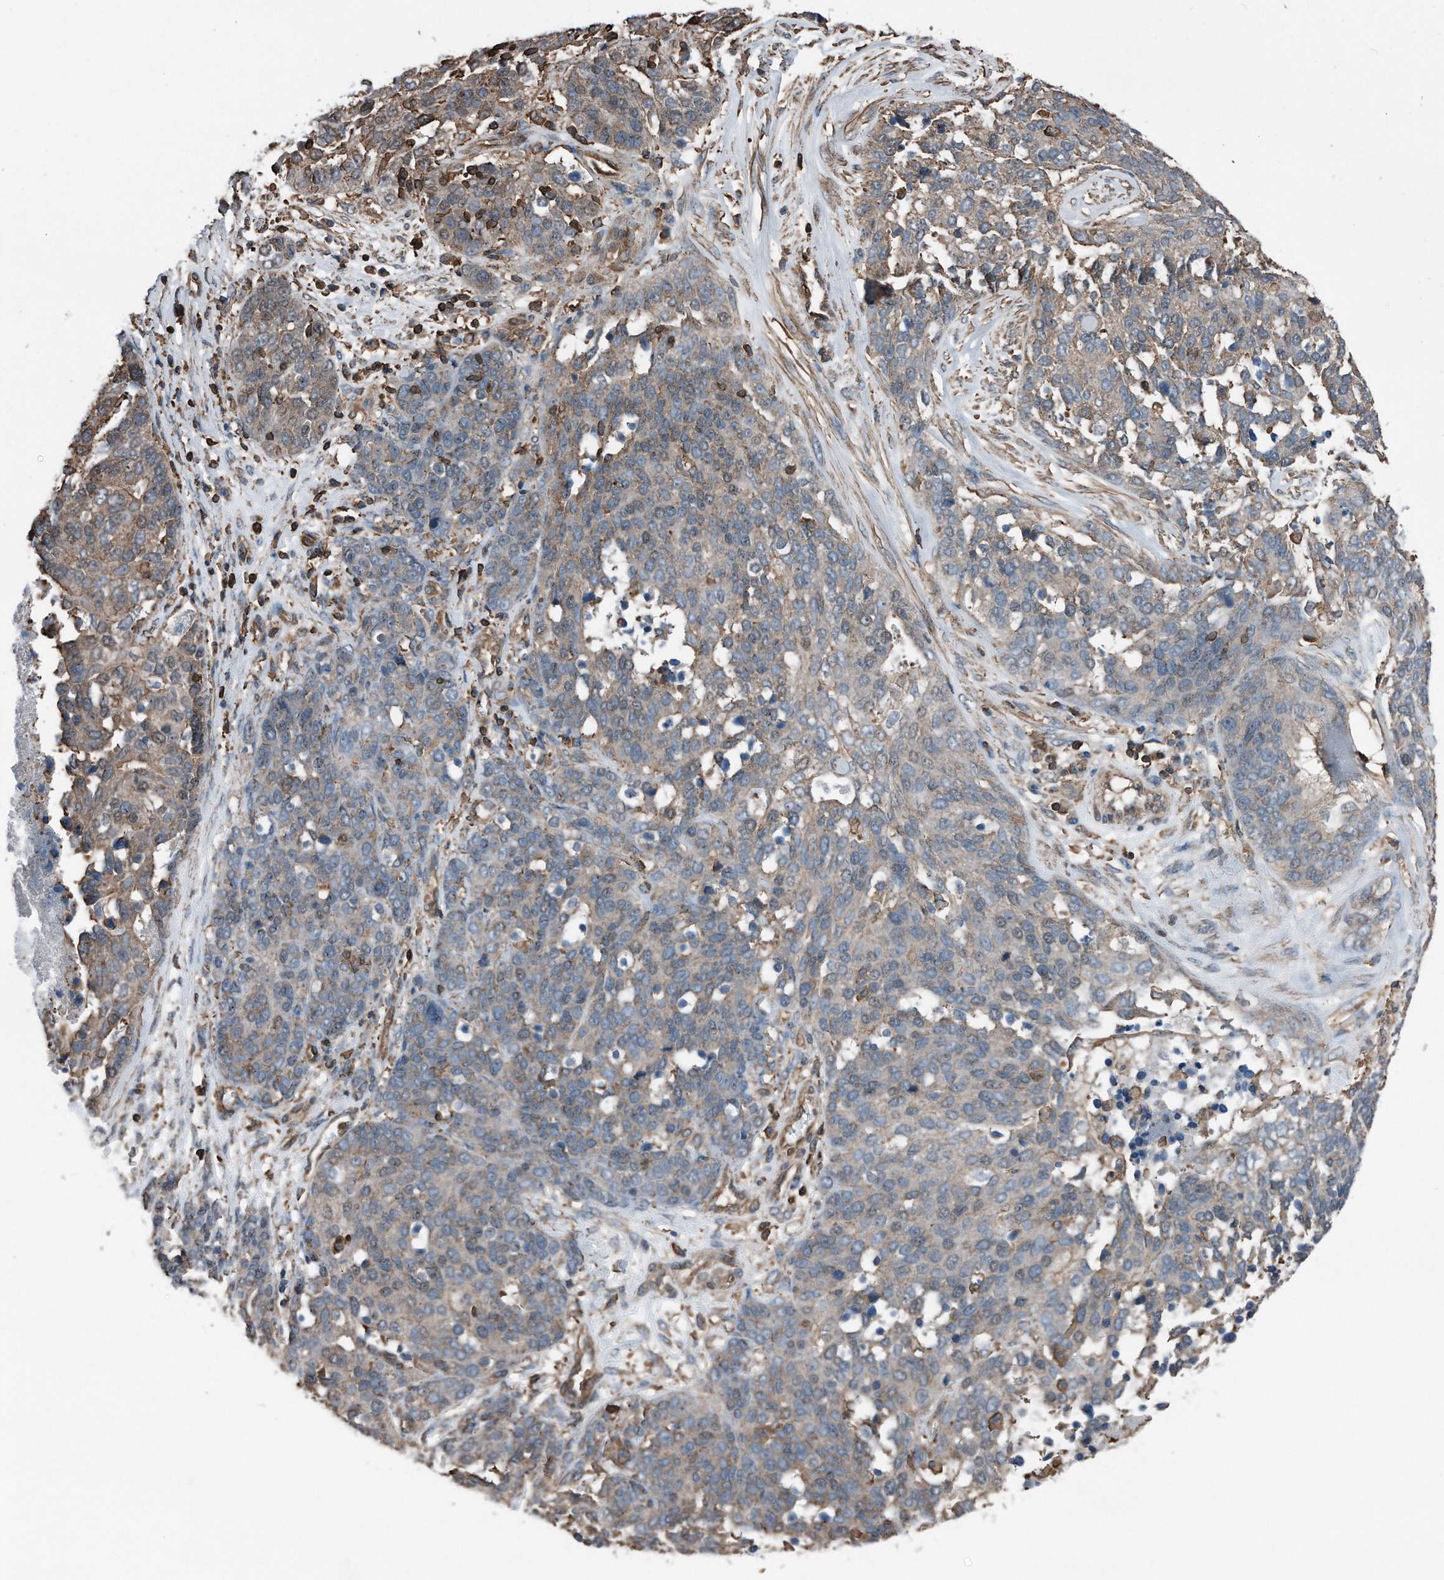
{"staining": {"intensity": "moderate", "quantity": ">75%", "location": "cytoplasmic/membranous"}, "tissue": "ovarian cancer", "cell_type": "Tumor cells", "image_type": "cancer", "snomed": [{"axis": "morphology", "description": "Cystadenocarcinoma, serous, NOS"}, {"axis": "topography", "description": "Ovary"}], "caption": "Immunohistochemical staining of human serous cystadenocarcinoma (ovarian) reveals moderate cytoplasmic/membranous protein staining in approximately >75% of tumor cells.", "gene": "RSPO3", "patient": {"sex": "female", "age": 44}}